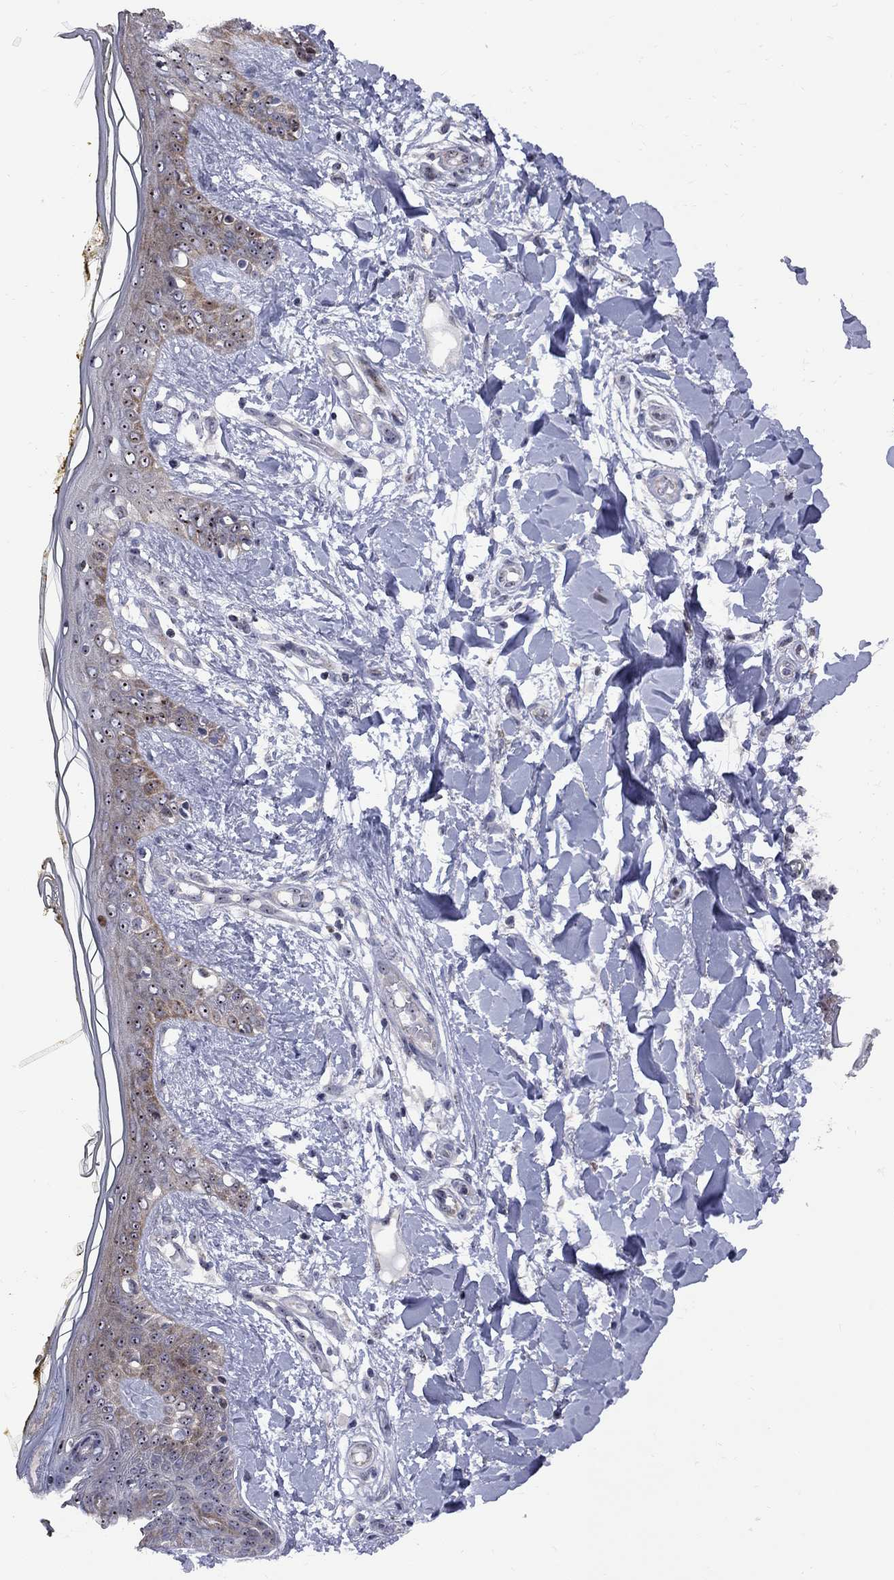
{"staining": {"intensity": "negative", "quantity": "none", "location": "none"}, "tissue": "skin", "cell_type": "Fibroblasts", "image_type": "normal", "snomed": [{"axis": "morphology", "description": "Normal tissue, NOS"}, {"axis": "topography", "description": "Skin"}], "caption": "An immunohistochemistry photomicrograph of normal skin is shown. There is no staining in fibroblasts of skin. (Stains: DAB IHC with hematoxylin counter stain, Microscopy: brightfield microscopy at high magnification).", "gene": "DHX33", "patient": {"sex": "female", "age": 34}}